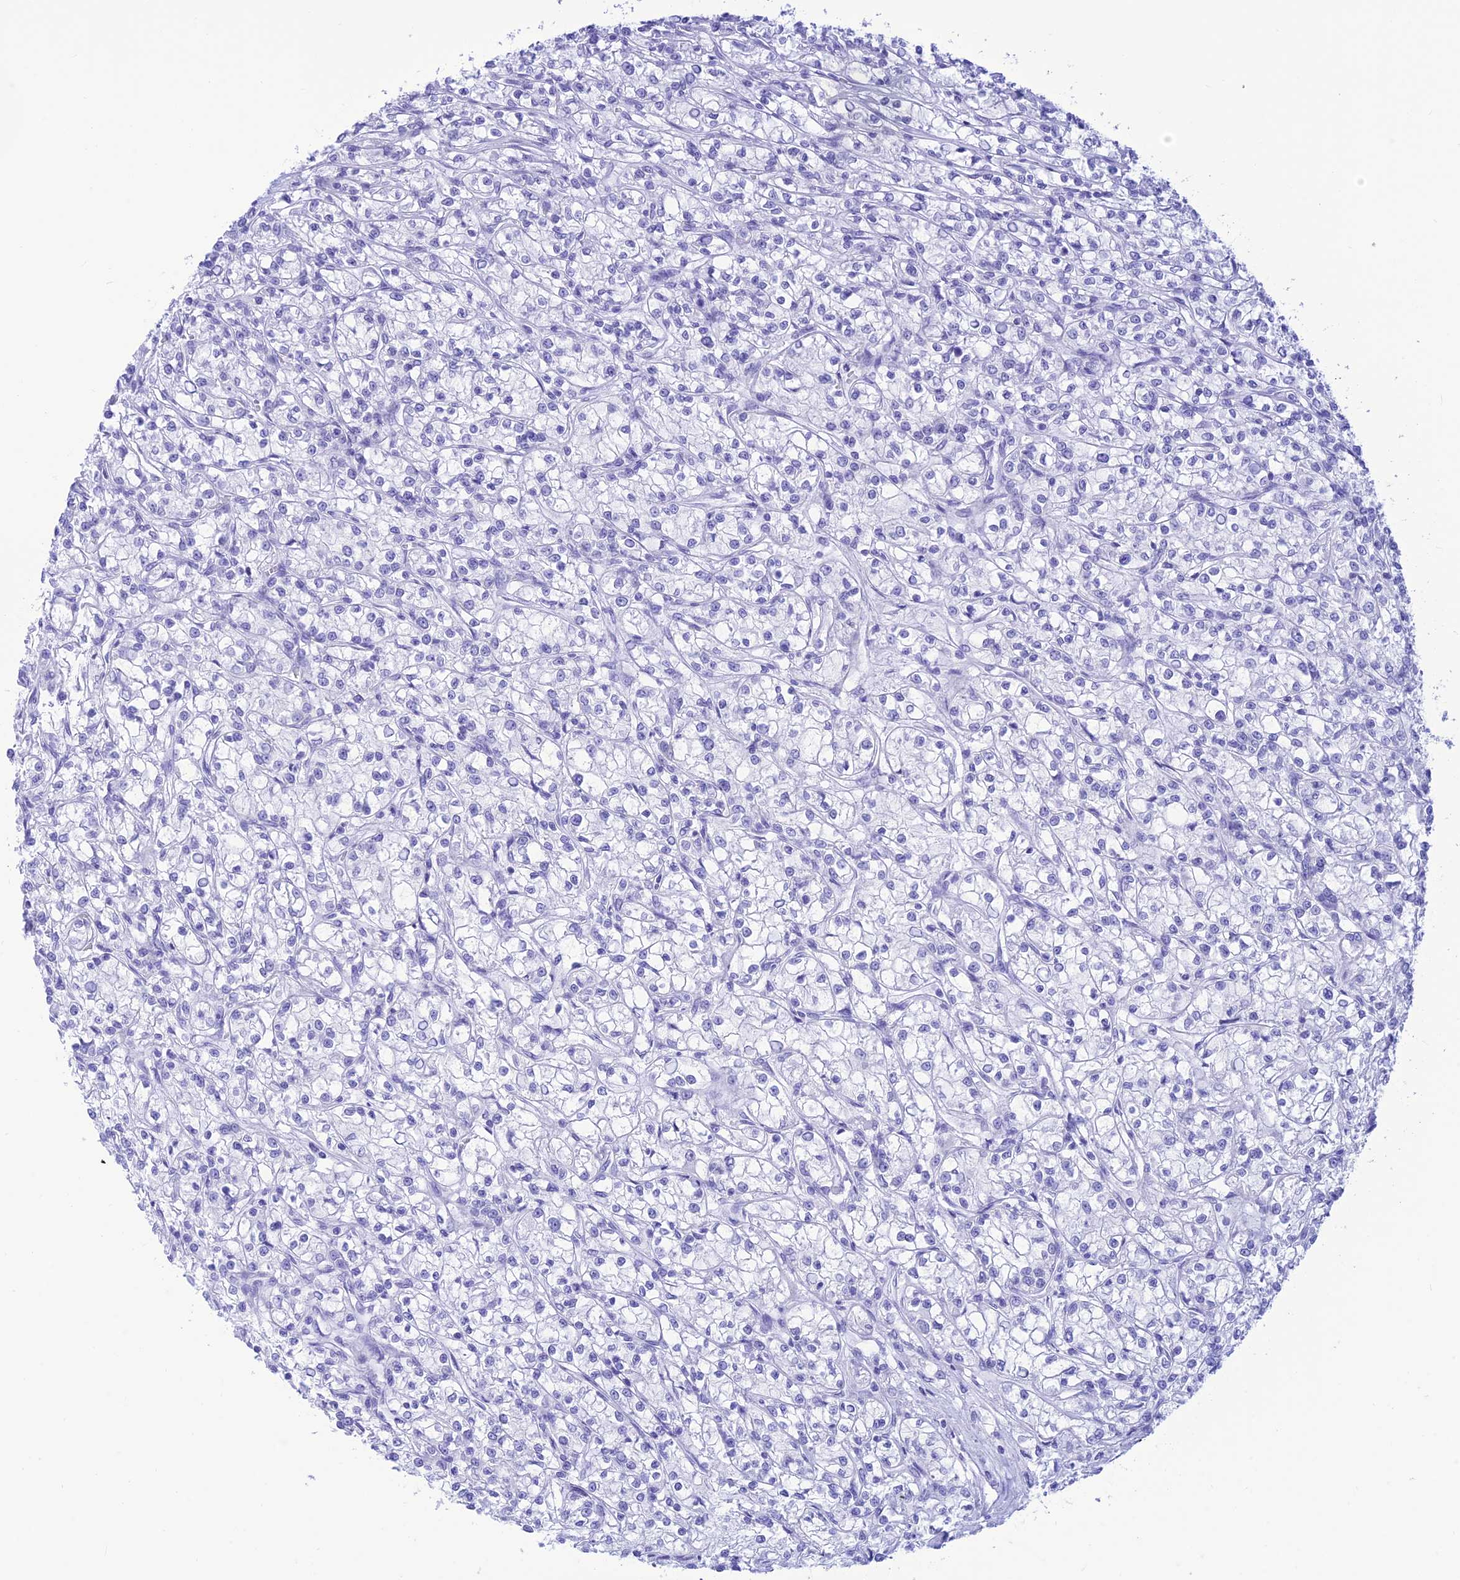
{"staining": {"intensity": "negative", "quantity": "none", "location": "none"}, "tissue": "renal cancer", "cell_type": "Tumor cells", "image_type": "cancer", "snomed": [{"axis": "morphology", "description": "Adenocarcinoma, NOS"}, {"axis": "topography", "description": "Kidney"}], "caption": "Tumor cells show no significant protein staining in renal cancer.", "gene": "PRNP", "patient": {"sex": "female", "age": 59}}